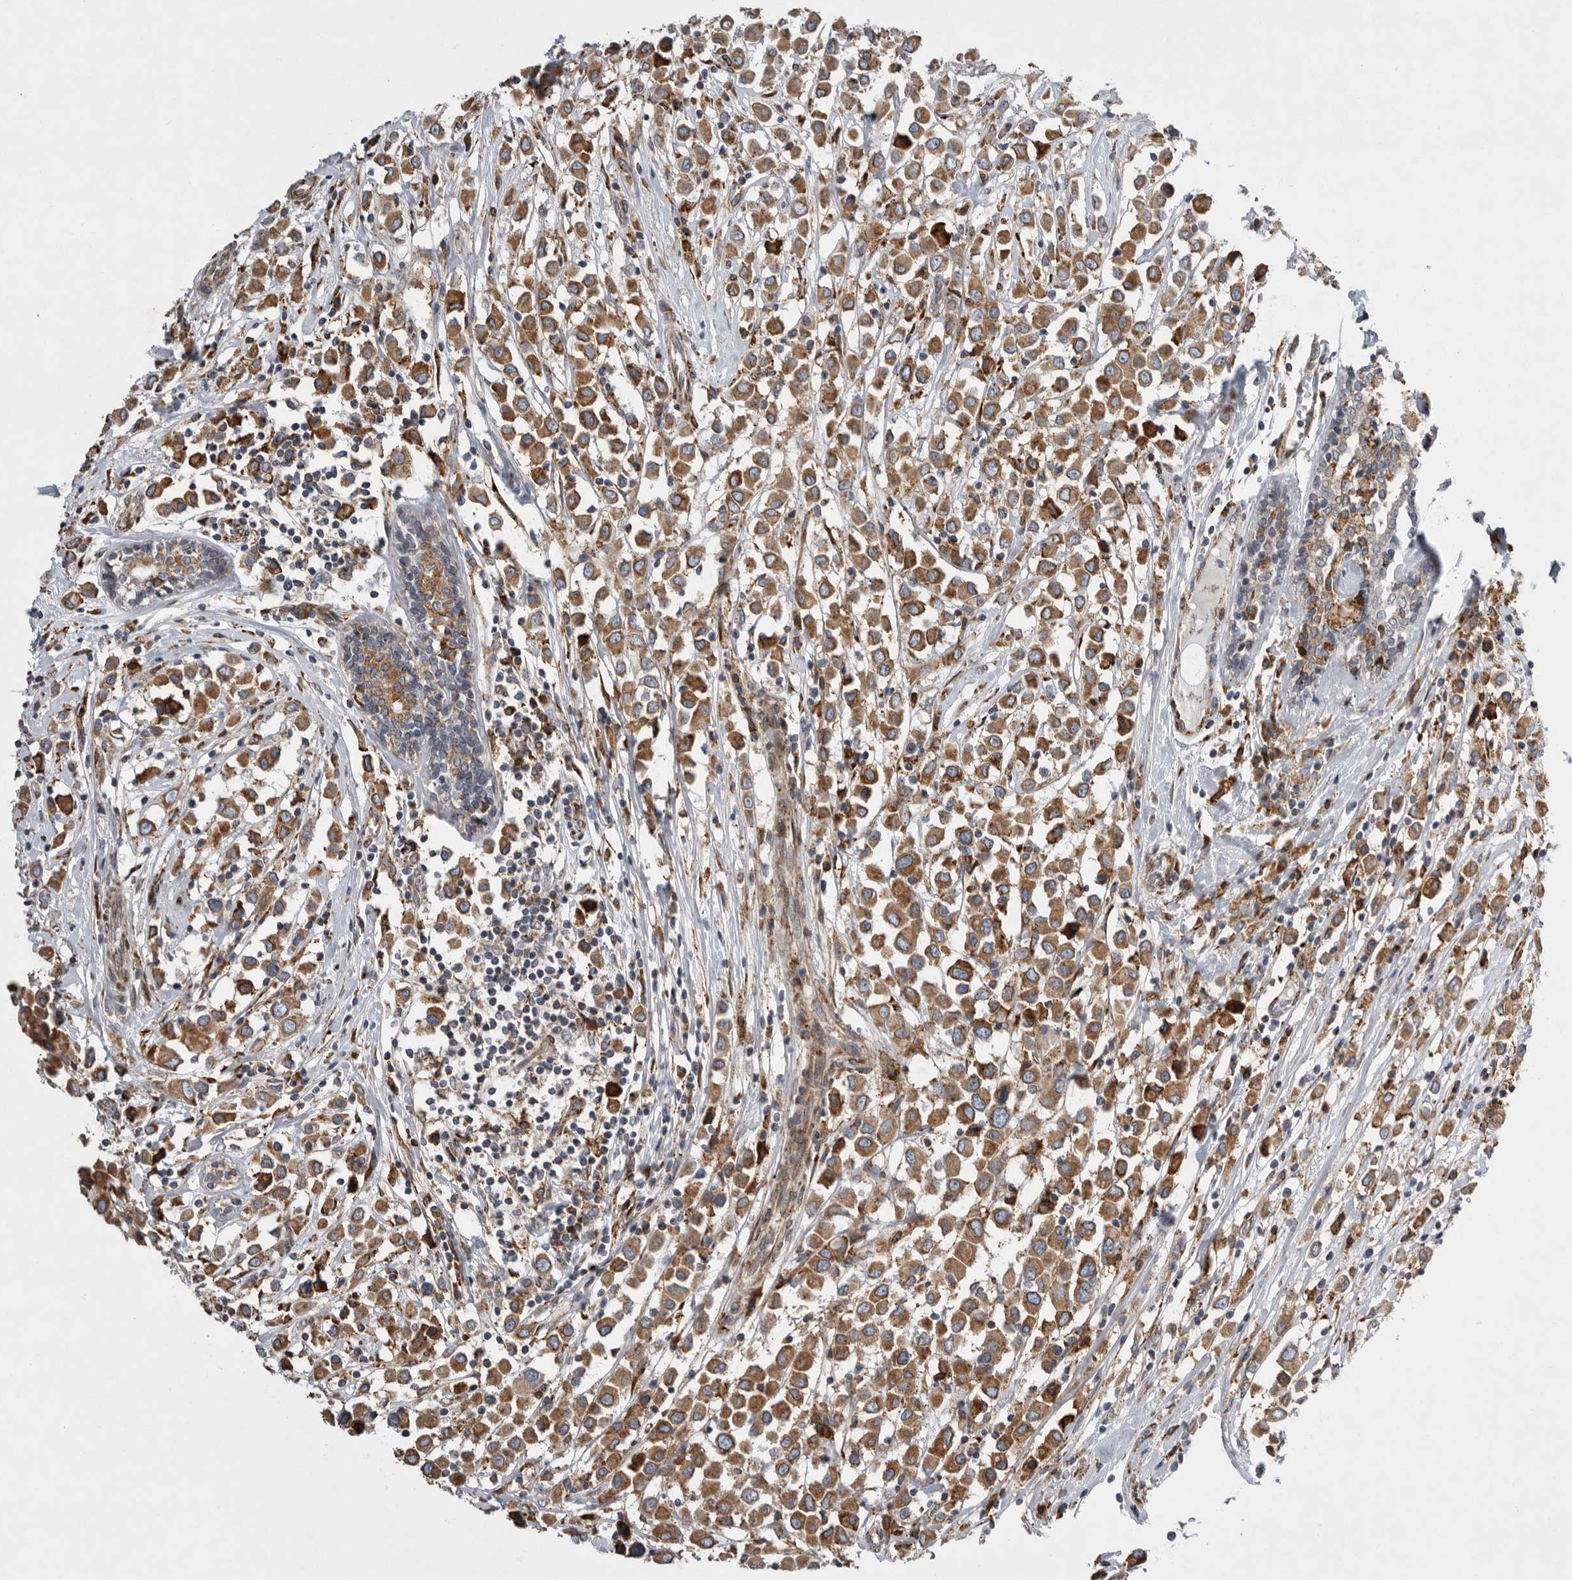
{"staining": {"intensity": "moderate", "quantity": ">75%", "location": "cytoplasmic/membranous"}, "tissue": "breast cancer", "cell_type": "Tumor cells", "image_type": "cancer", "snomed": [{"axis": "morphology", "description": "Duct carcinoma"}, {"axis": "topography", "description": "Breast"}], "caption": "A photomicrograph showing moderate cytoplasmic/membranous staining in about >75% of tumor cells in breast cancer (infiltrating ductal carcinoma), as visualized by brown immunohistochemical staining.", "gene": "GANAB", "patient": {"sex": "female", "age": 61}}